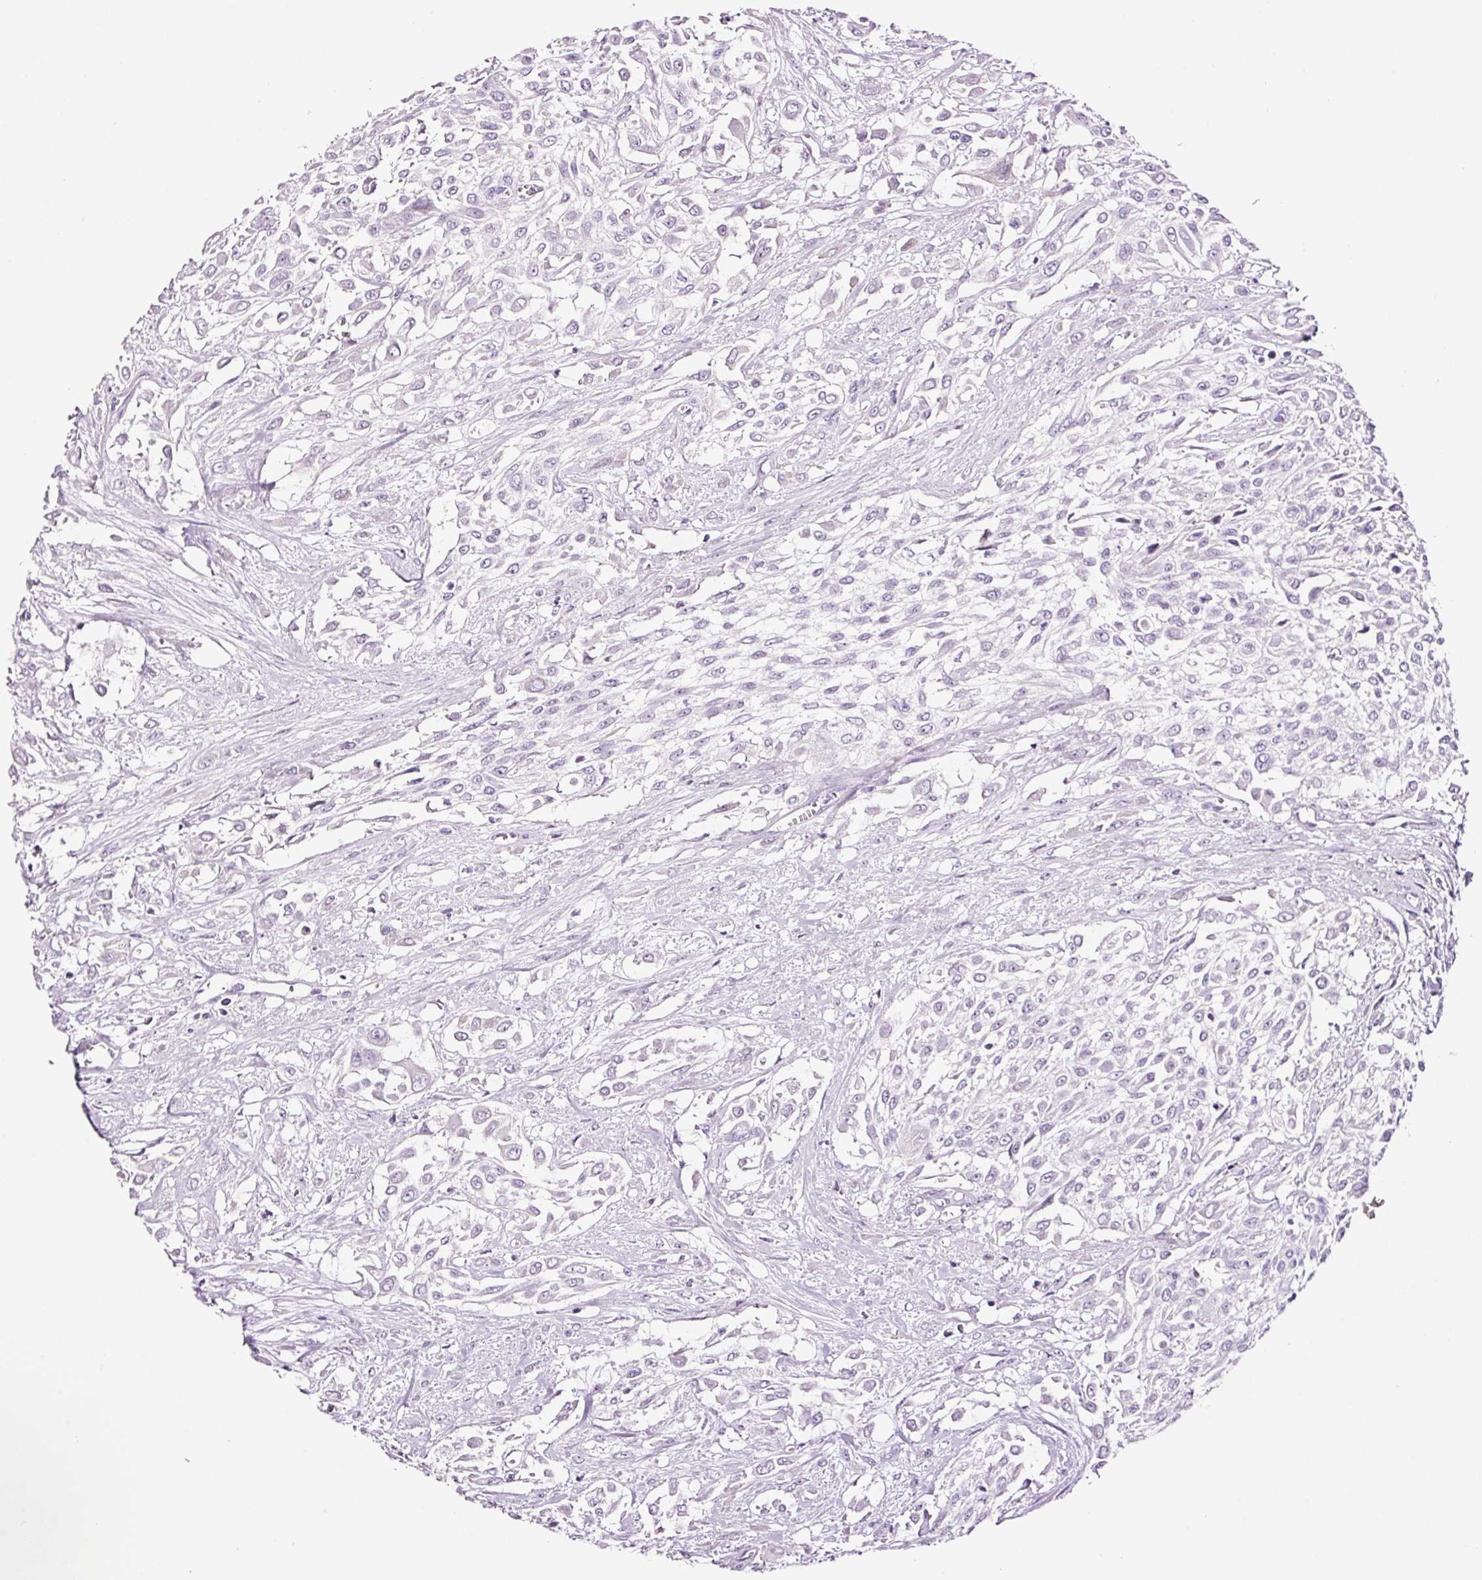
{"staining": {"intensity": "negative", "quantity": "none", "location": "none"}, "tissue": "urothelial cancer", "cell_type": "Tumor cells", "image_type": "cancer", "snomed": [{"axis": "morphology", "description": "Urothelial carcinoma, High grade"}, {"axis": "topography", "description": "Urinary bladder"}], "caption": "Urothelial cancer stained for a protein using IHC reveals no positivity tumor cells.", "gene": "RTF2", "patient": {"sex": "male", "age": 57}}